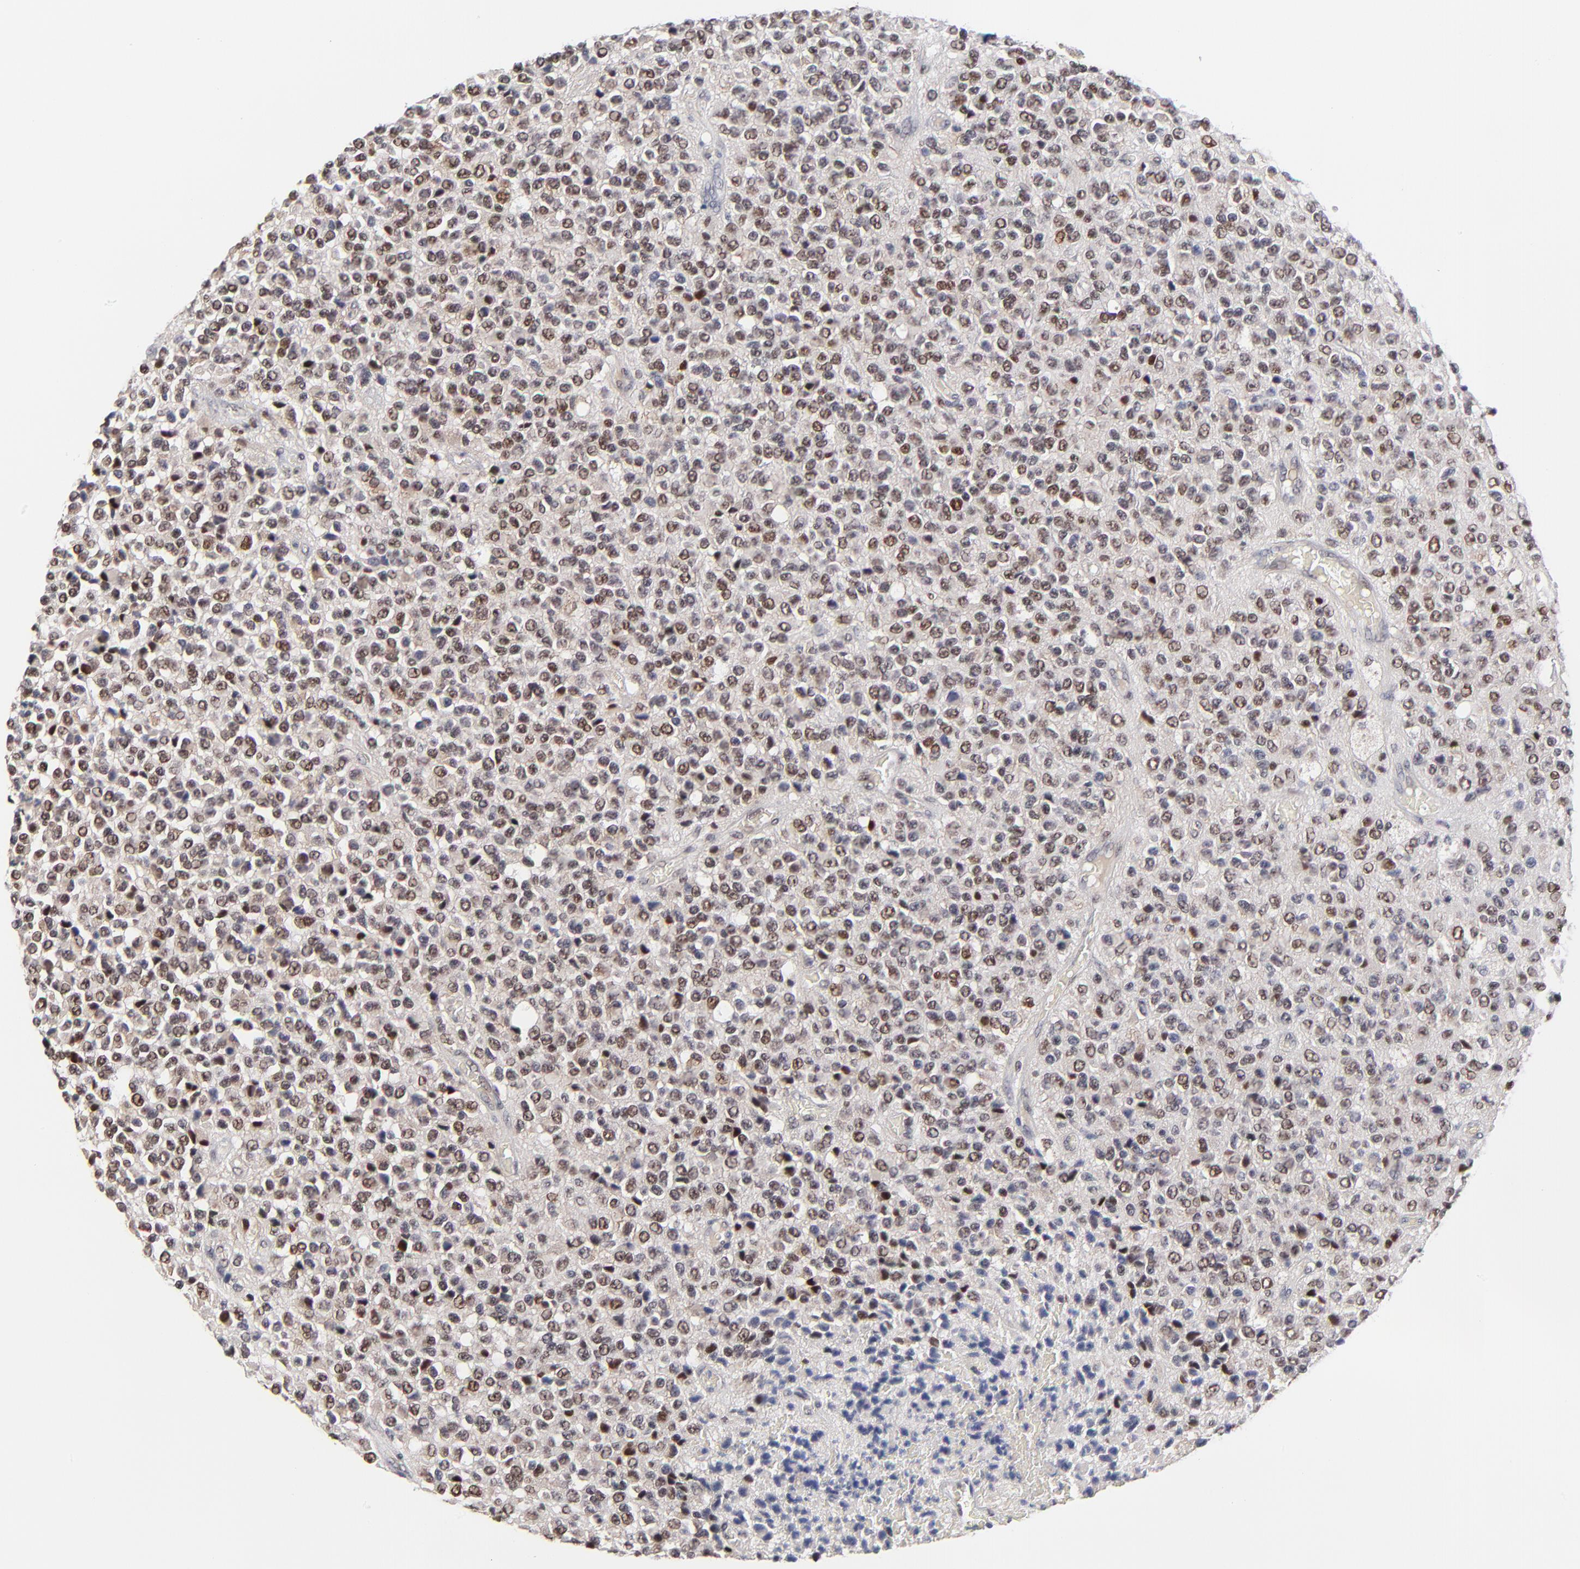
{"staining": {"intensity": "moderate", "quantity": ">75%", "location": "nuclear"}, "tissue": "glioma", "cell_type": "Tumor cells", "image_type": "cancer", "snomed": [{"axis": "morphology", "description": "Glioma, malignant, High grade"}, {"axis": "topography", "description": "pancreas cauda"}], "caption": "The photomicrograph reveals staining of high-grade glioma (malignant), revealing moderate nuclear protein staining (brown color) within tumor cells. Nuclei are stained in blue.", "gene": "OGFOD1", "patient": {"sex": "male", "age": 60}}